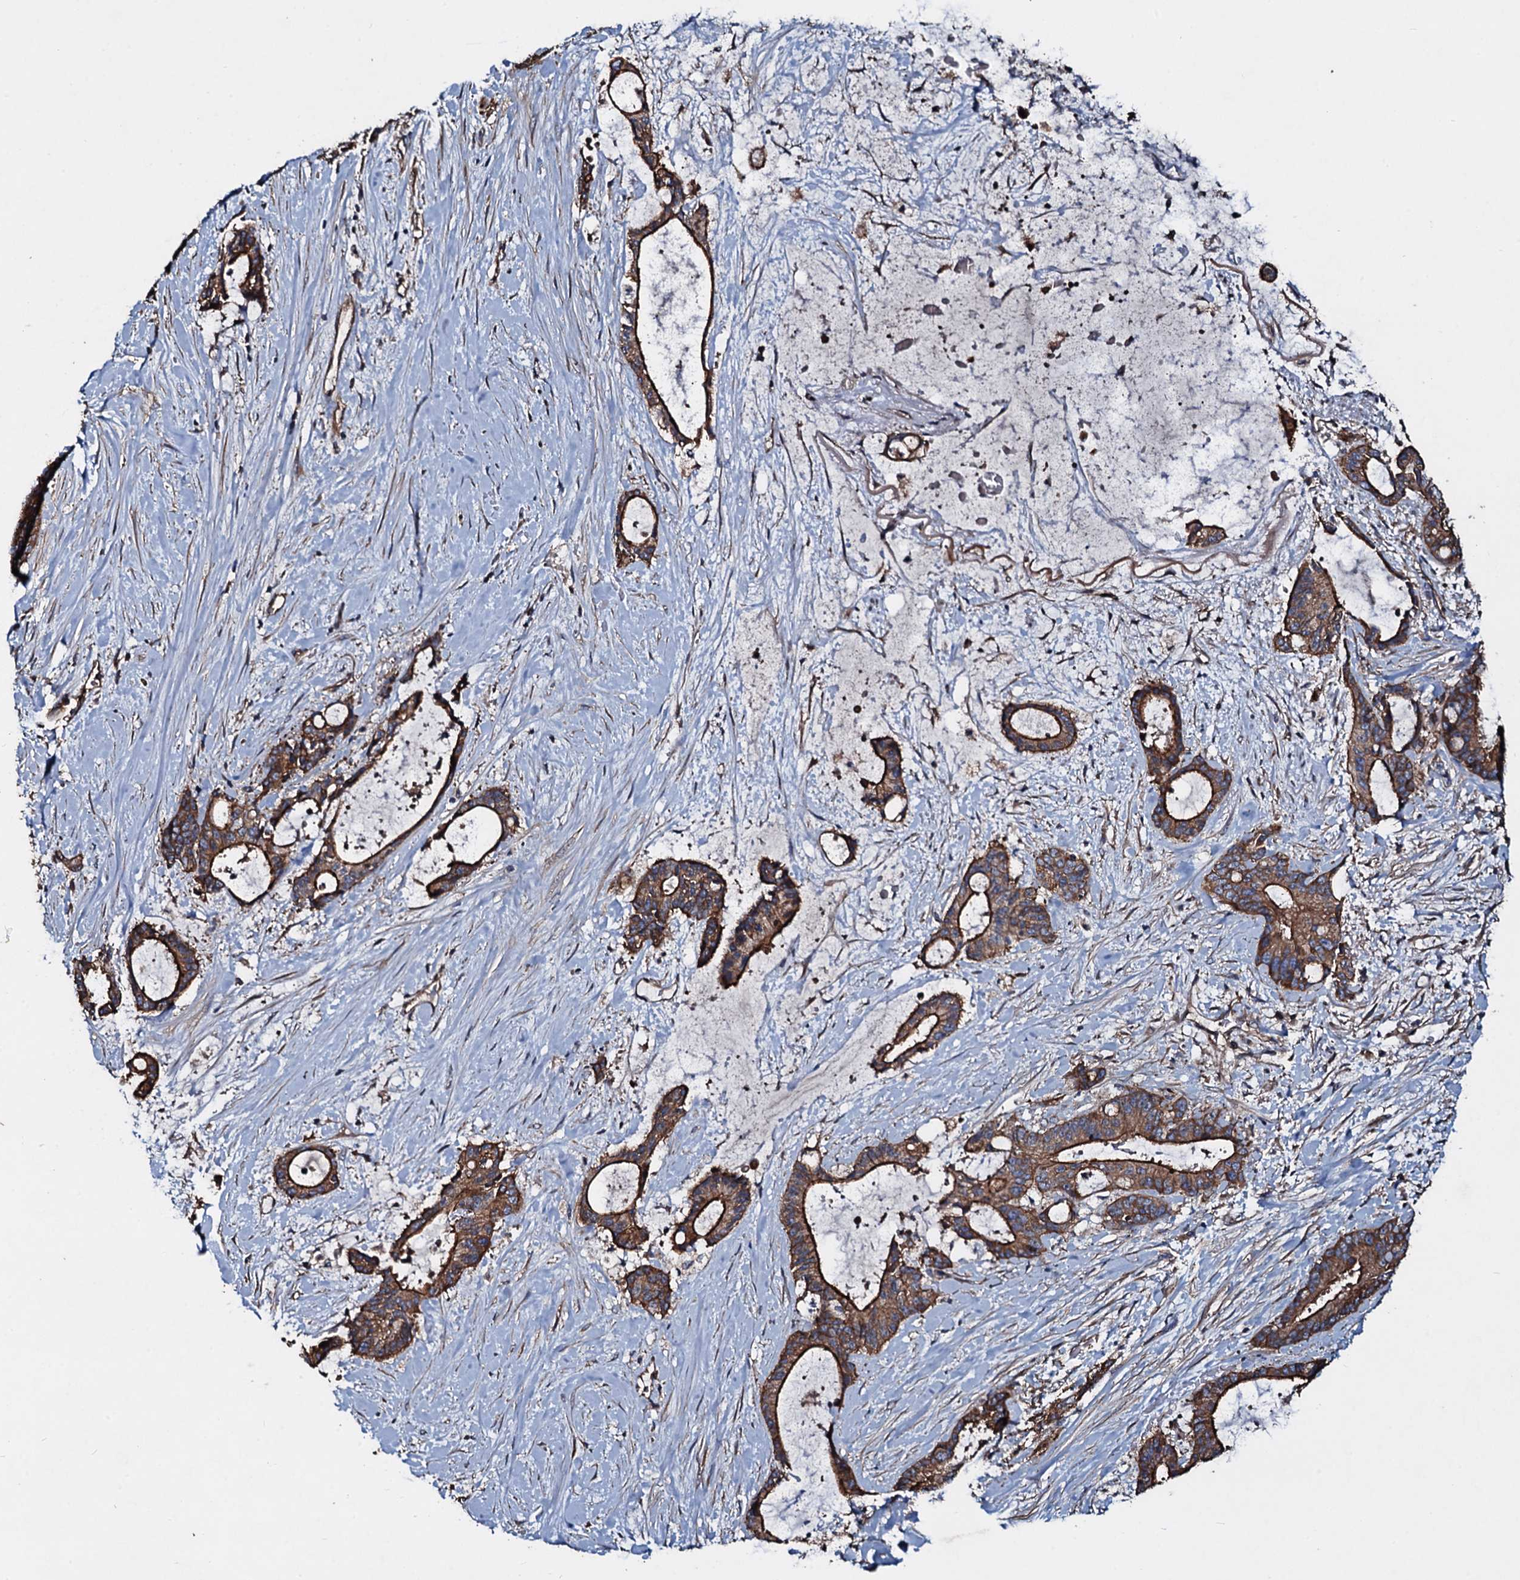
{"staining": {"intensity": "strong", "quantity": ">75%", "location": "cytoplasmic/membranous"}, "tissue": "liver cancer", "cell_type": "Tumor cells", "image_type": "cancer", "snomed": [{"axis": "morphology", "description": "Normal tissue, NOS"}, {"axis": "morphology", "description": "Cholangiocarcinoma"}, {"axis": "topography", "description": "Liver"}, {"axis": "topography", "description": "Peripheral nerve tissue"}], "caption": "DAB (3,3'-diaminobenzidine) immunohistochemical staining of liver cholangiocarcinoma exhibits strong cytoplasmic/membranous protein staining in approximately >75% of tumor cells.", "gene": "DMAC2", "patient": {"sex": "female", "age": 73}}